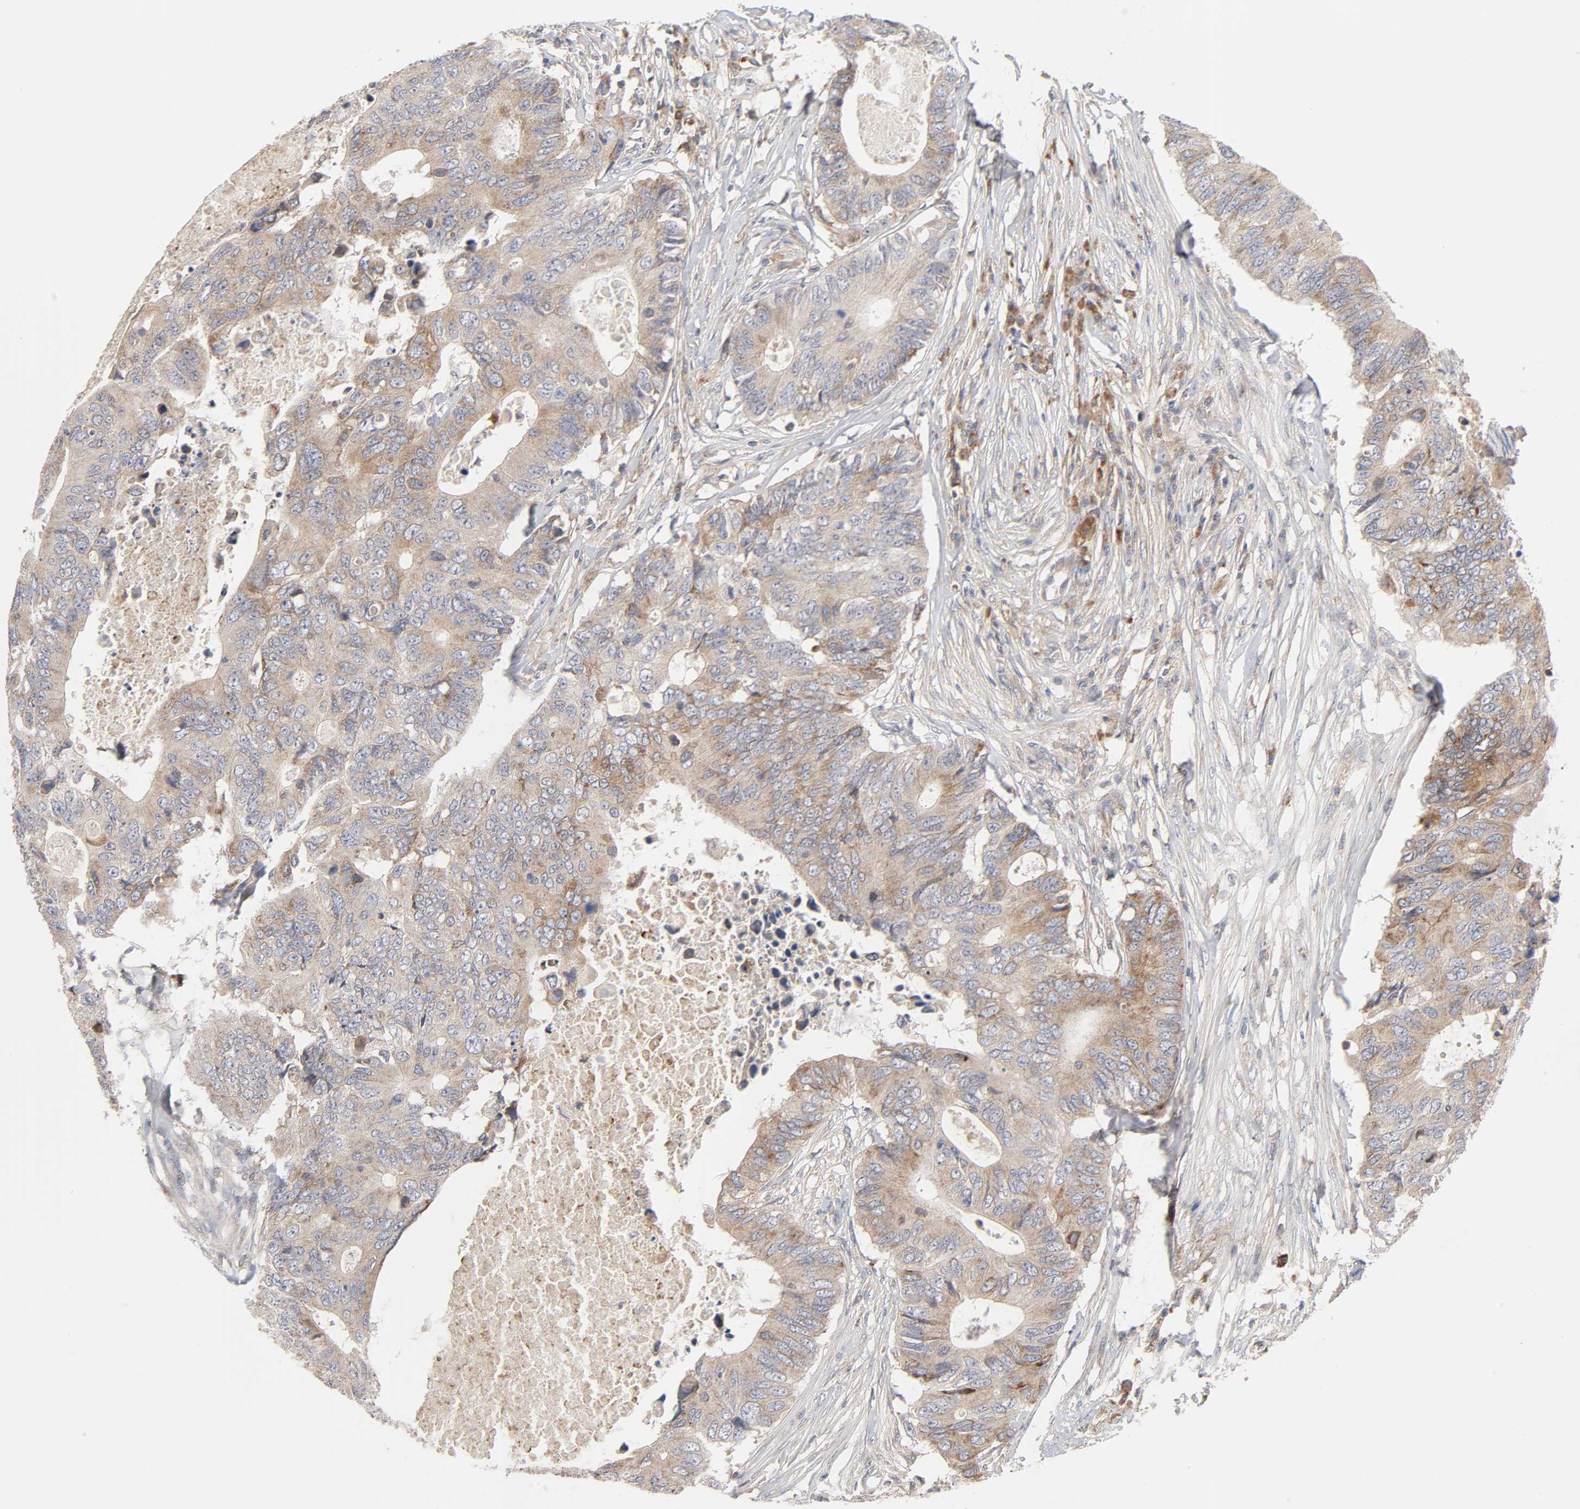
{"staining": {"intensity": "weak", "quantity": ">75%", "location": "cytoplasmic/membranous"}, "tissue": "colorectal cancer", "cell_type": "Tumor cells", "image_type": "cancer", "snomed": [{"axis": "morphology", "description": "Adenocarcinoma, NOS"}, {"axis": "topography", "description": "Colon"}], "caption": "IHC of human colorectal cancer (adenocarcinoma) reveals low levels of weak cytoplasmic/membranous positivity in about >75% of tumor cells.", "gene": "IL4R", "patient": {"sex": "male", "age": 71}}